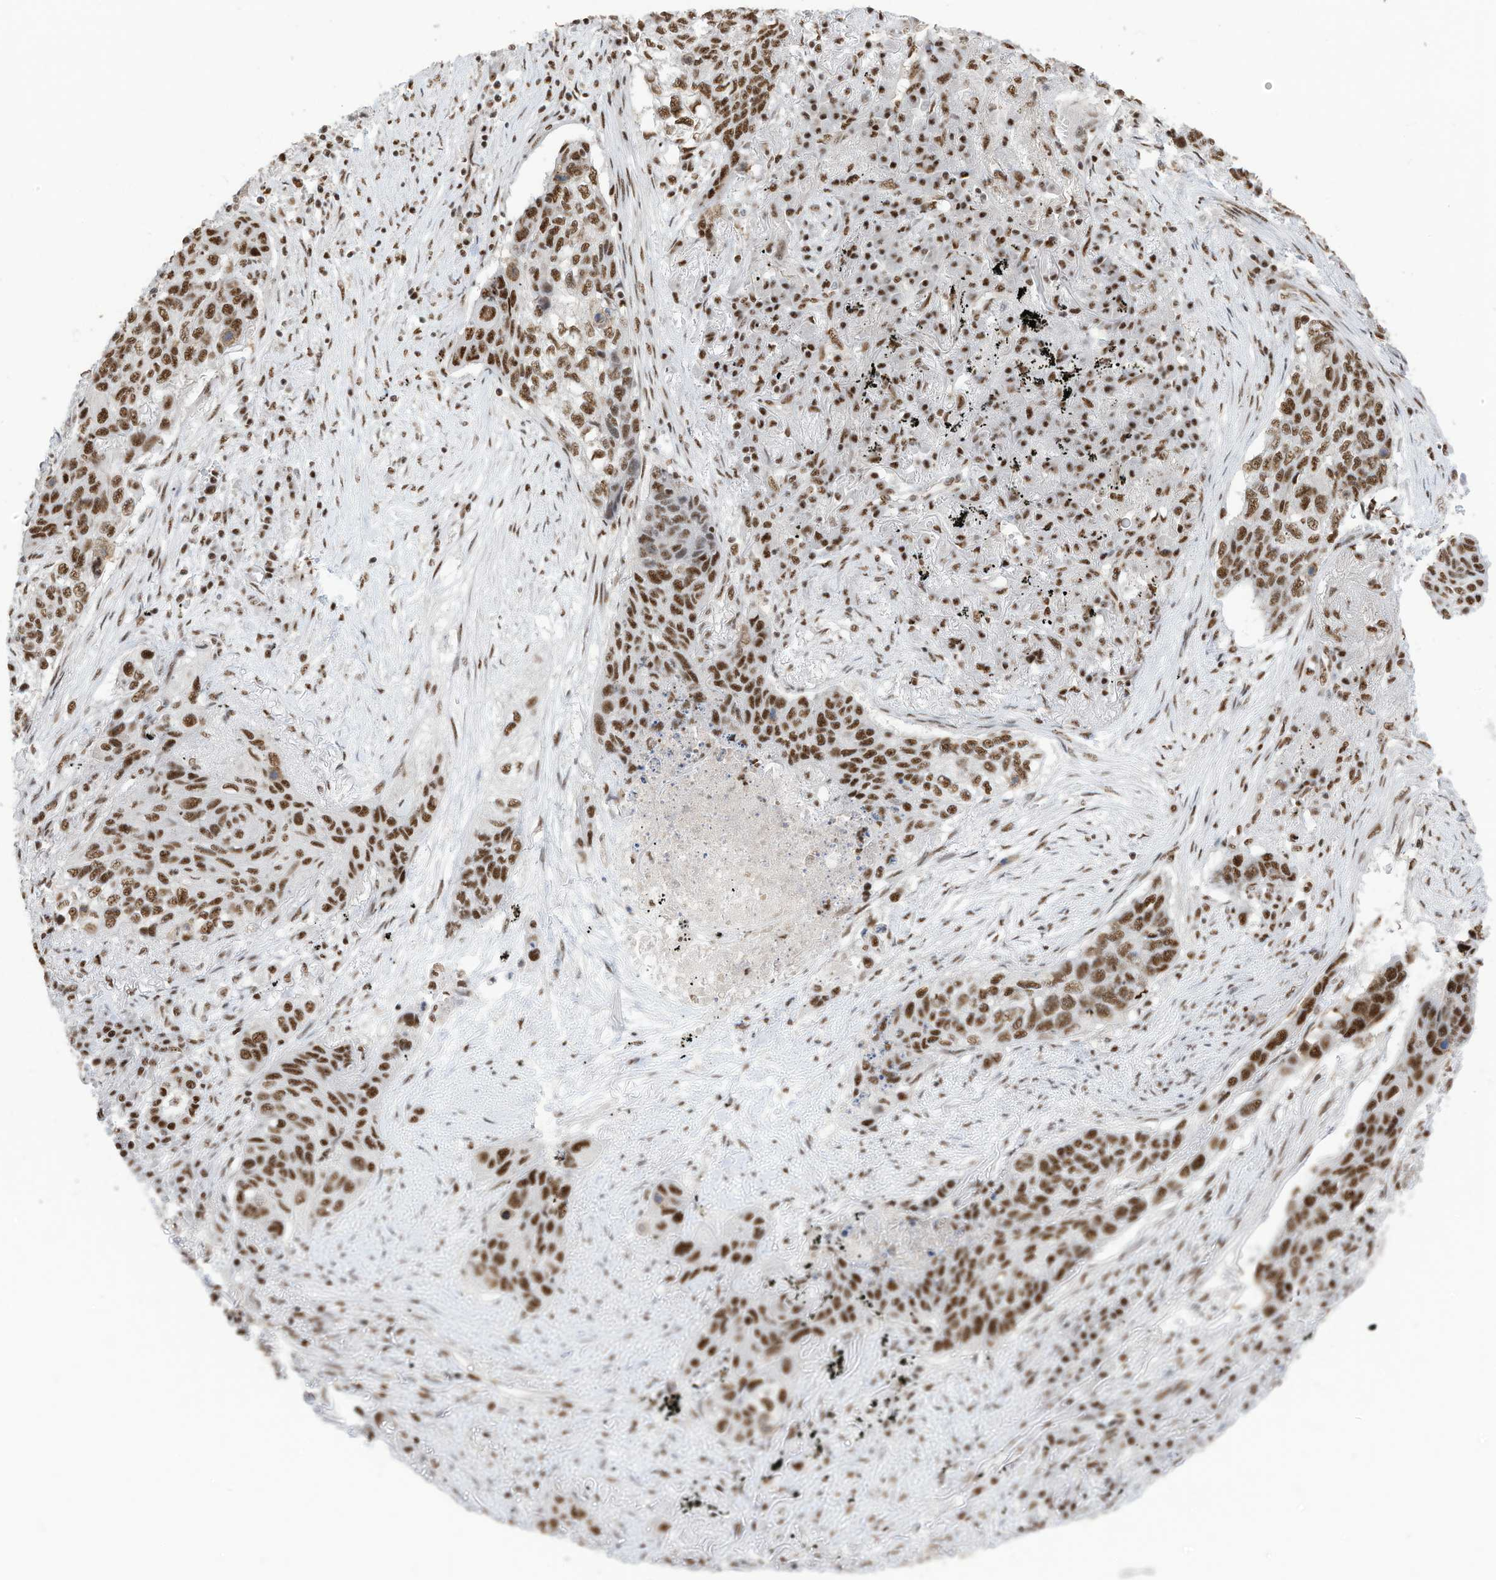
{"staining": {"intensity": "moderate", "quantity": ">75%", "location": "nuclear"}, "tissue": "lung cancer", "cell_type": "Tumor cells", "image_type": "cancer", "snomed": [{"axis": "morphology", "description": "Squamous cell carcinoma, NOS"}, {"axis": "topography", "description": "Lung"}], "caption": "Lung cancer (squamous cell carcinoma) stained with IHC reveals moderate nuclear positivity in about >75% of tumor cells.", "gene": "SF3A3", "patient": {"sex": "female", "age": 63}}